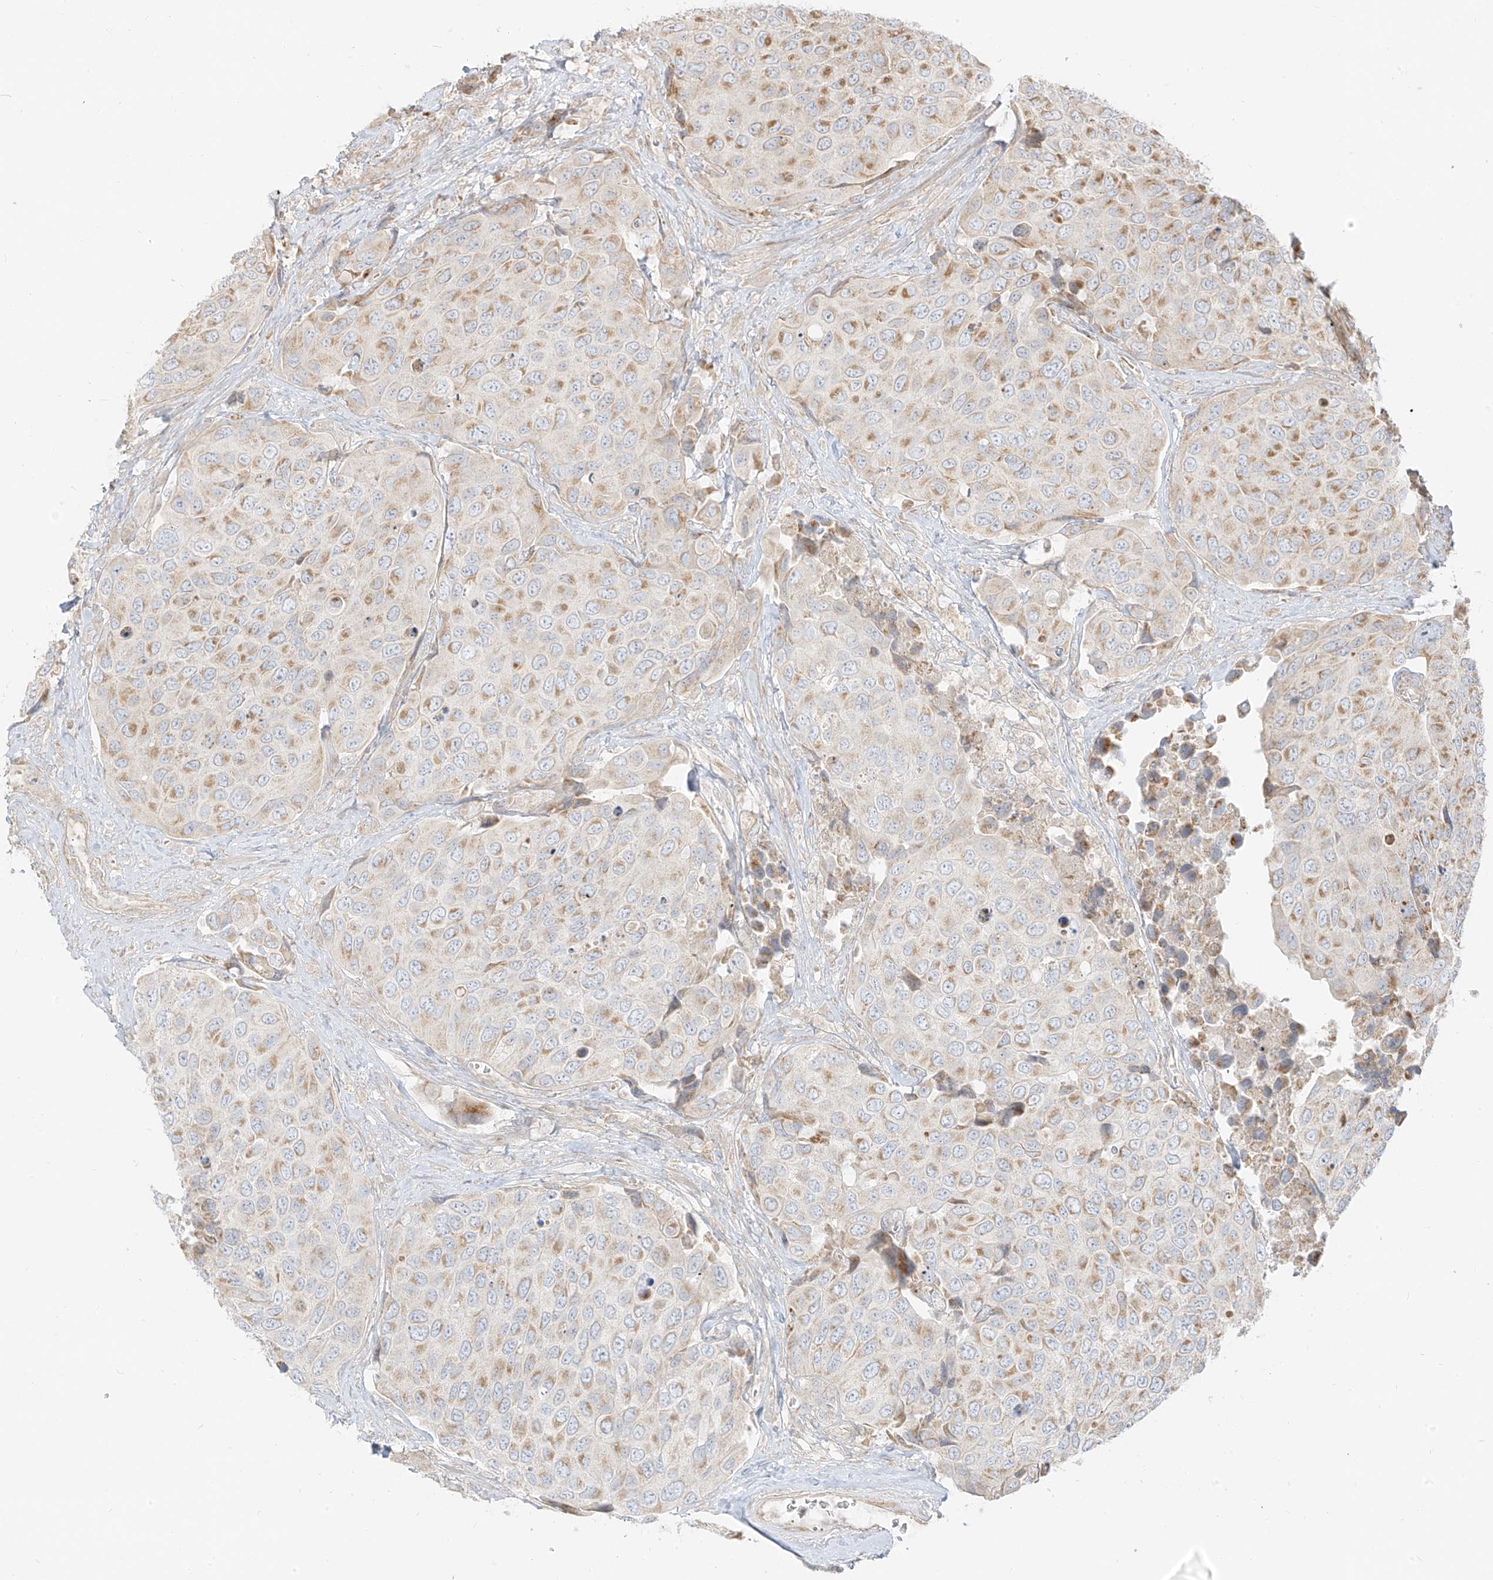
{"staining": {"intensity": "moderate", "quantity": "25%-75%", "location": "cytoplasmic/membranous"}, "tissue": "urothelial cancer", "cell_type": "Tumor cells", "image_type": "cancer", "snomed": [{"axis": "morphology", "description": "Urothelial carcinoma, High grade"}, {"axis": "topography", "description": "Urinary bladder"}], "caption": "A medium amount of moderate cytoplasmic/membranous expression is appreciated in approximately 25%-75% of tumor cells in high-grade urothelial carcinoma tissue.", "gene": "ZIM3", "patient": {"sex": "male", "age": 74}}